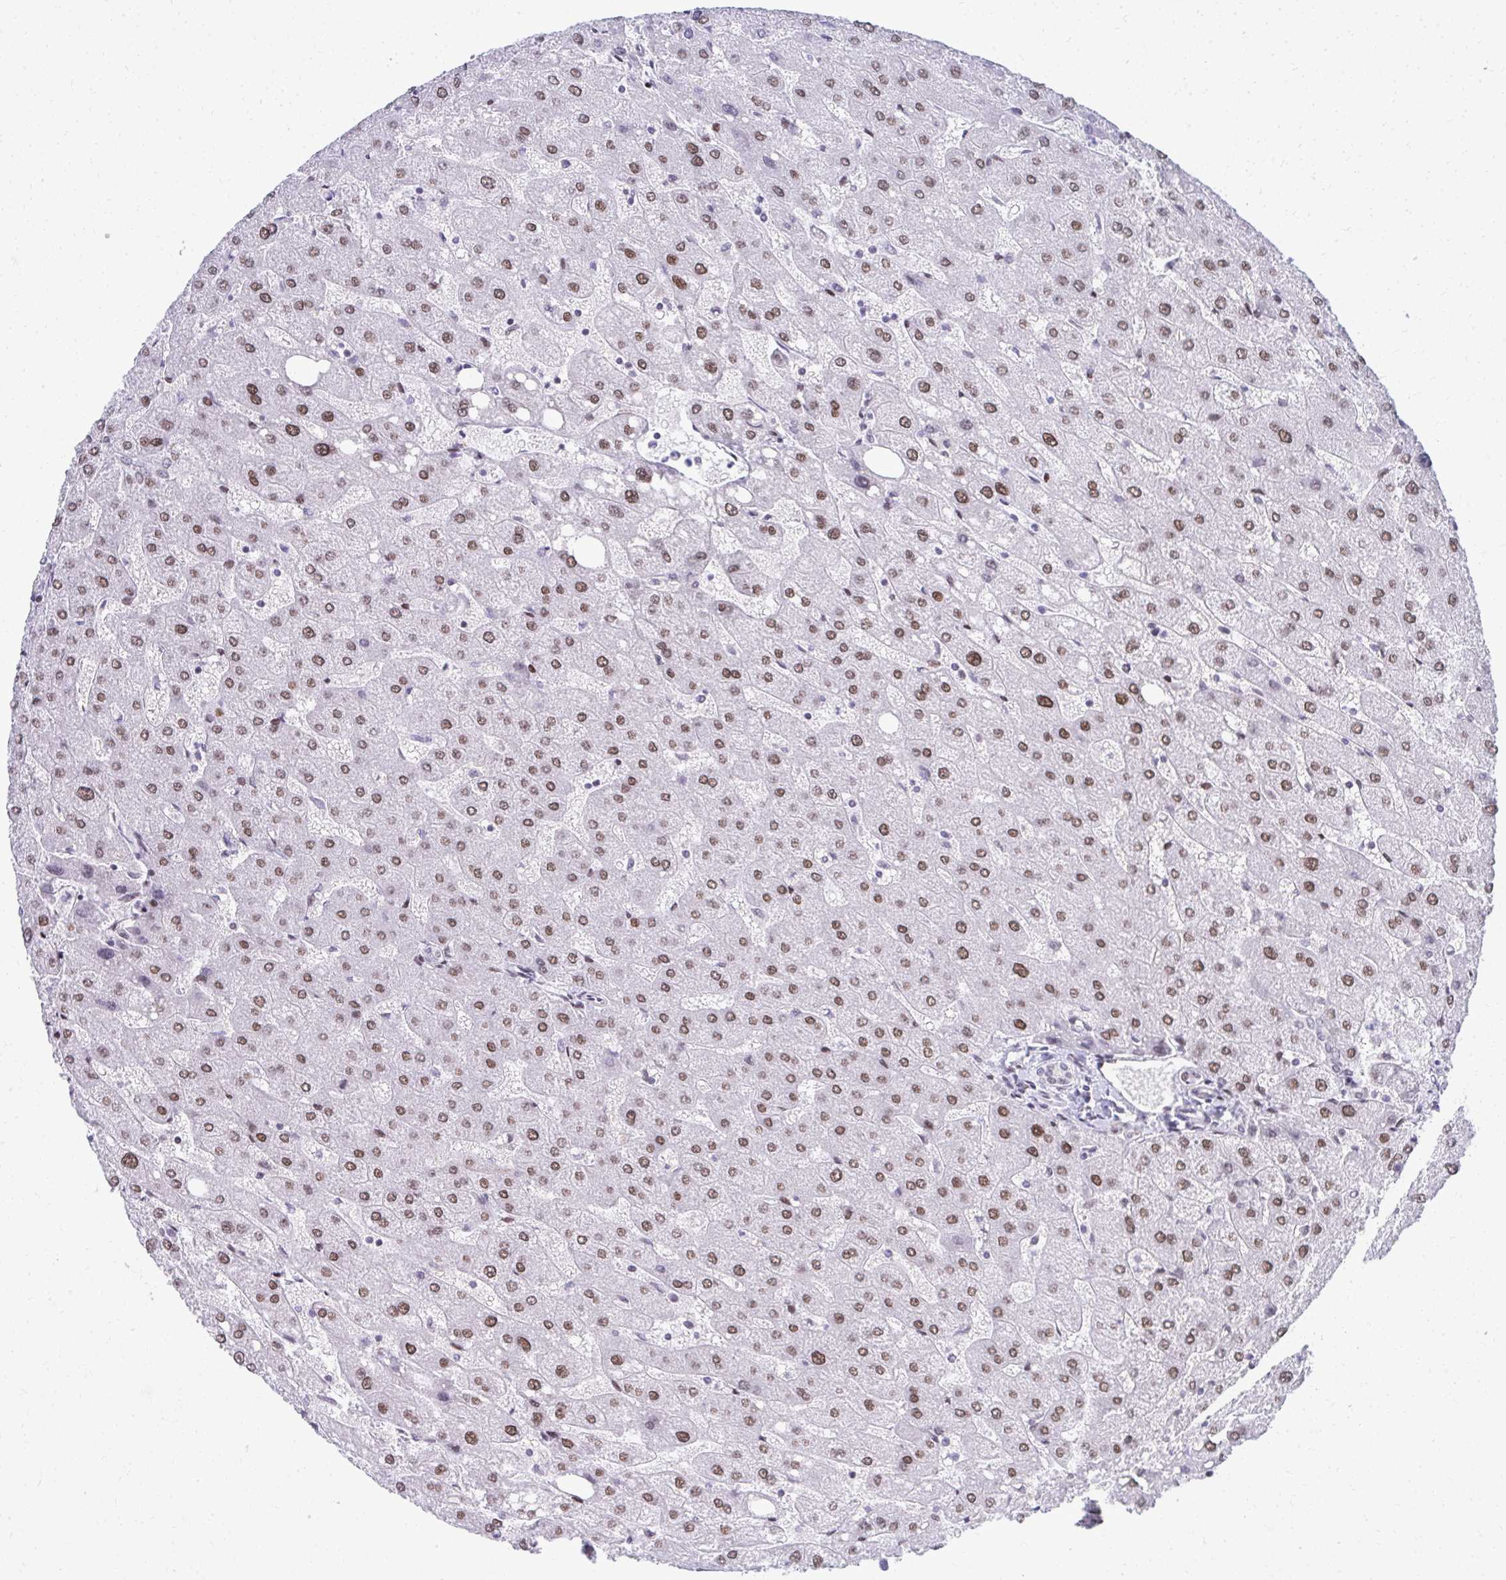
{"staining": {"intensity": "negative", "quantity": "none", "location": "none"}, "tissue": "liver", "cell_type": "Cholangiocytes", "image_type": "normal", "snomed": [{"axis": "morphology", "description": "Normal tissue, NOS"}, {"axis": "topography", "description": "Liver"}], "caption": "IHC image of unremarkable liver stained for a protein (brown), which reveals no expression in cholangiocytes.", "gene": "GLDN", "patient": {"sex": "male", "age": 67}}